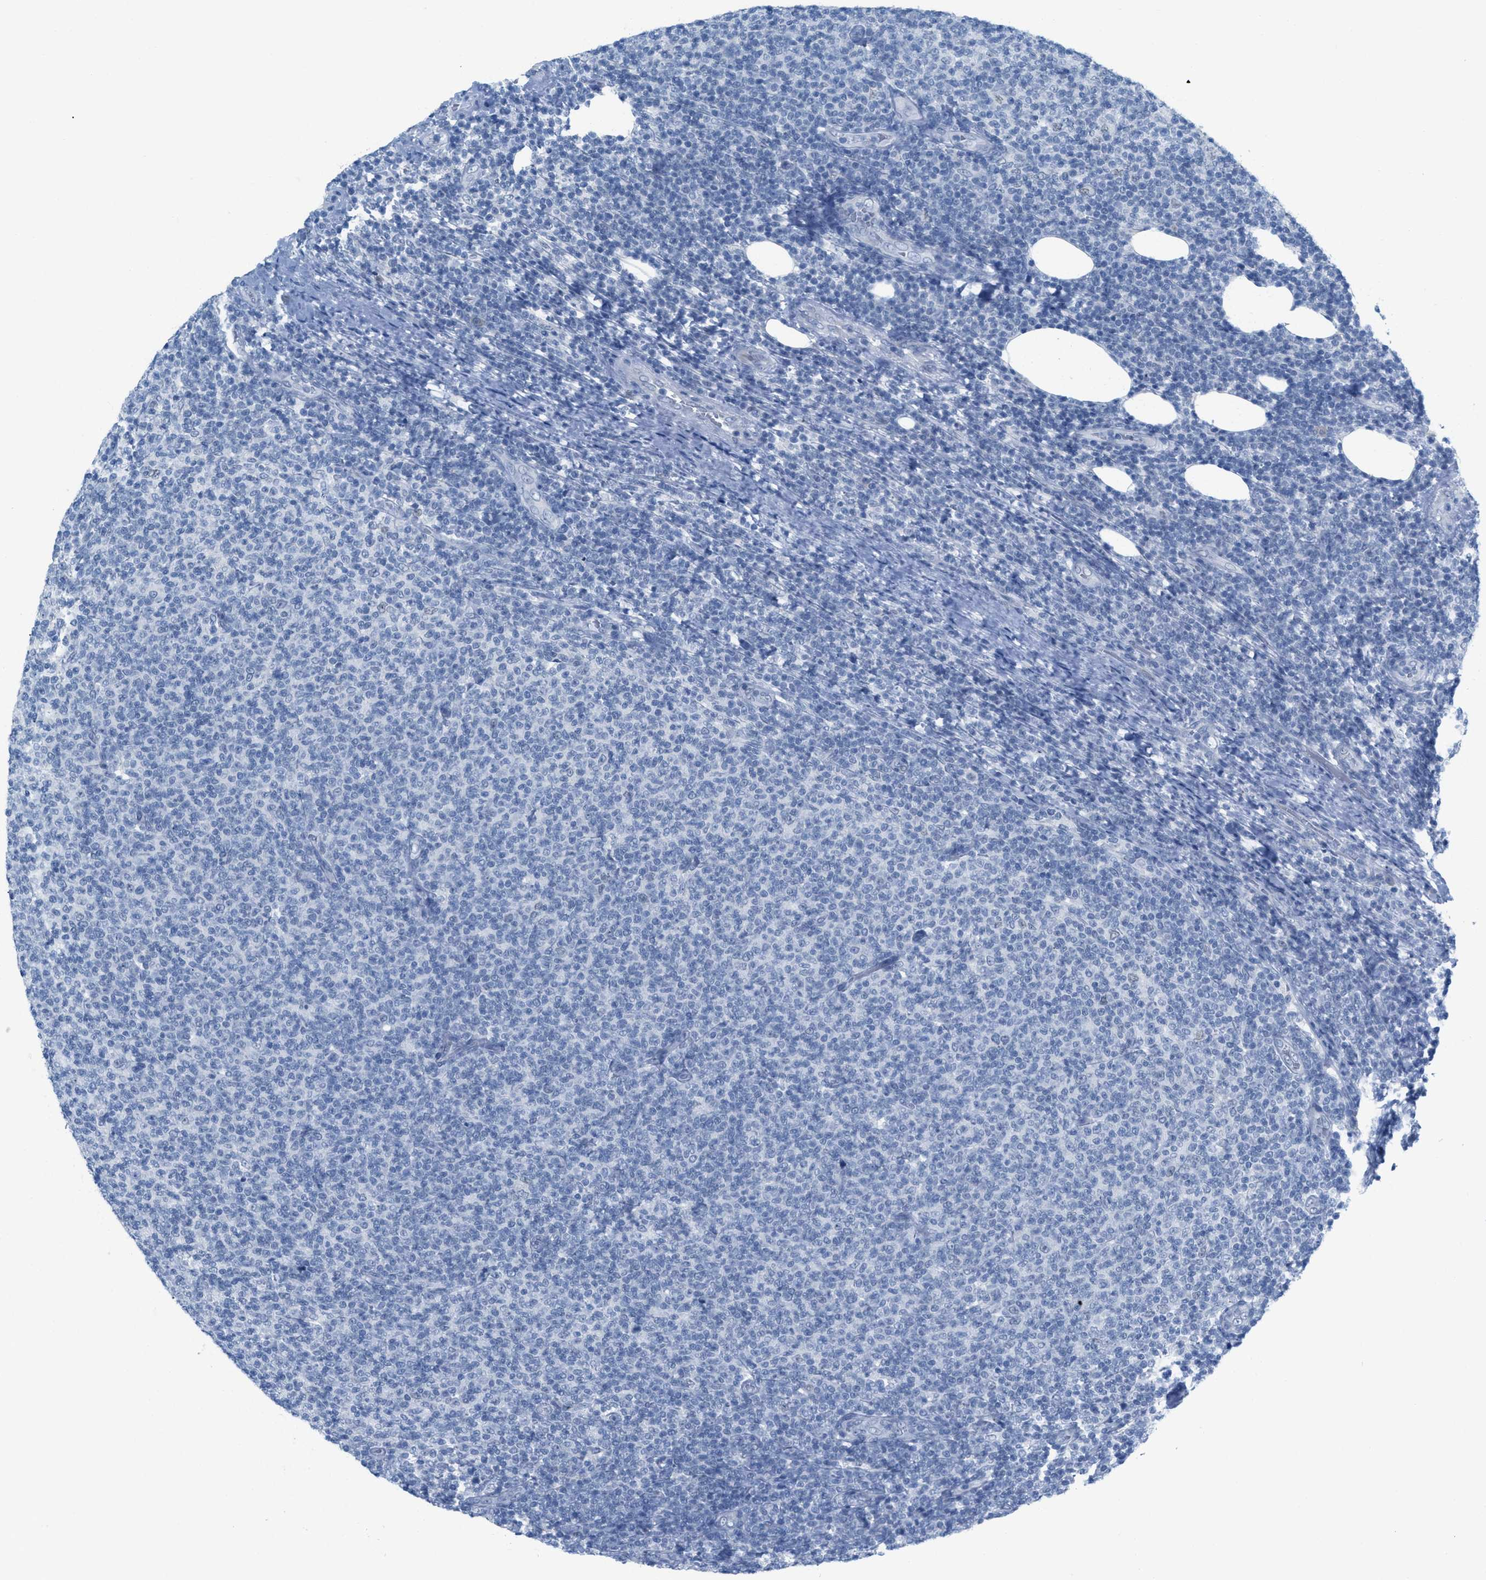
{"staining": {"intensity": "negative", "quantity": "none", "location": "none"}, "tissue": "lymphoma", "cell_type": "Tumor cells", "image_type": "cancer", "snomed": [{"axis": "morphology", "description": "Malignant lymphoma, non-Hodgkin's type, Low grade"}, {"axis": "topography", "description": "Lymph node"}], "caption": "Tumor cells show no significant staining in malignant lymphoma, non-Hodgkin's type (low-grade).", "gene": "HSF2", "patient": {"sex": "male", "age": 66}}